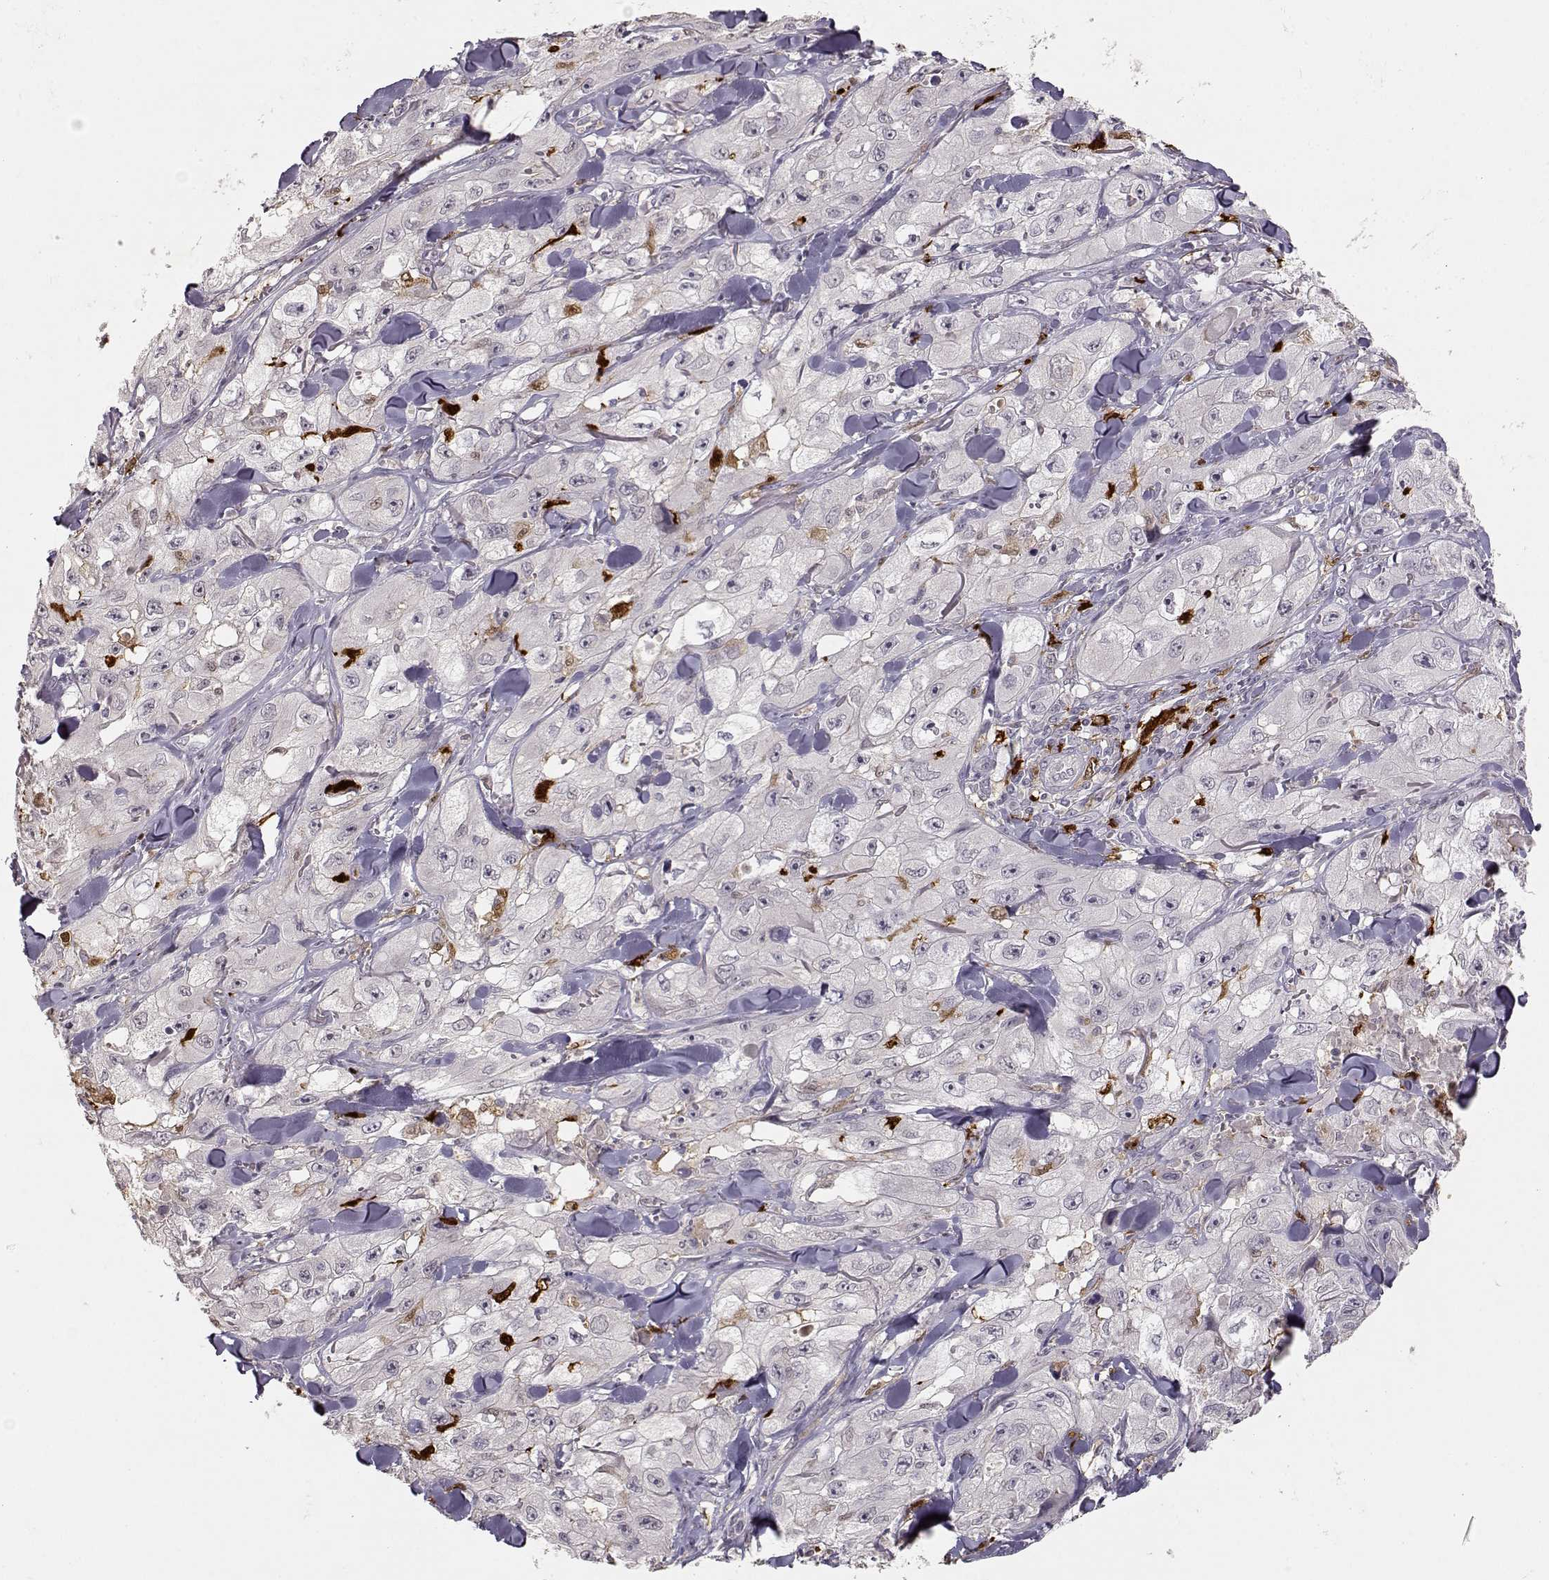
{"staining": {"intensity": "negative", "quantity": "none", "location": "none"}, "tissue": "skin cancer", "cell_type": "Tumor cells", "image_type": "cancer", "snomed": [{"axis": "morphology", "description": "Squamous cell carcinoma, NOS"}, {"axis": "topography", "description": "Skin"}, {"axis": "topography", "description": "Subcutis"}], "caption": "Photomicrograph shows no significant protein staining in tumor cells of skin cancer.", "gene": "S100B", "patient": {"sex": "male", "age": 73}}